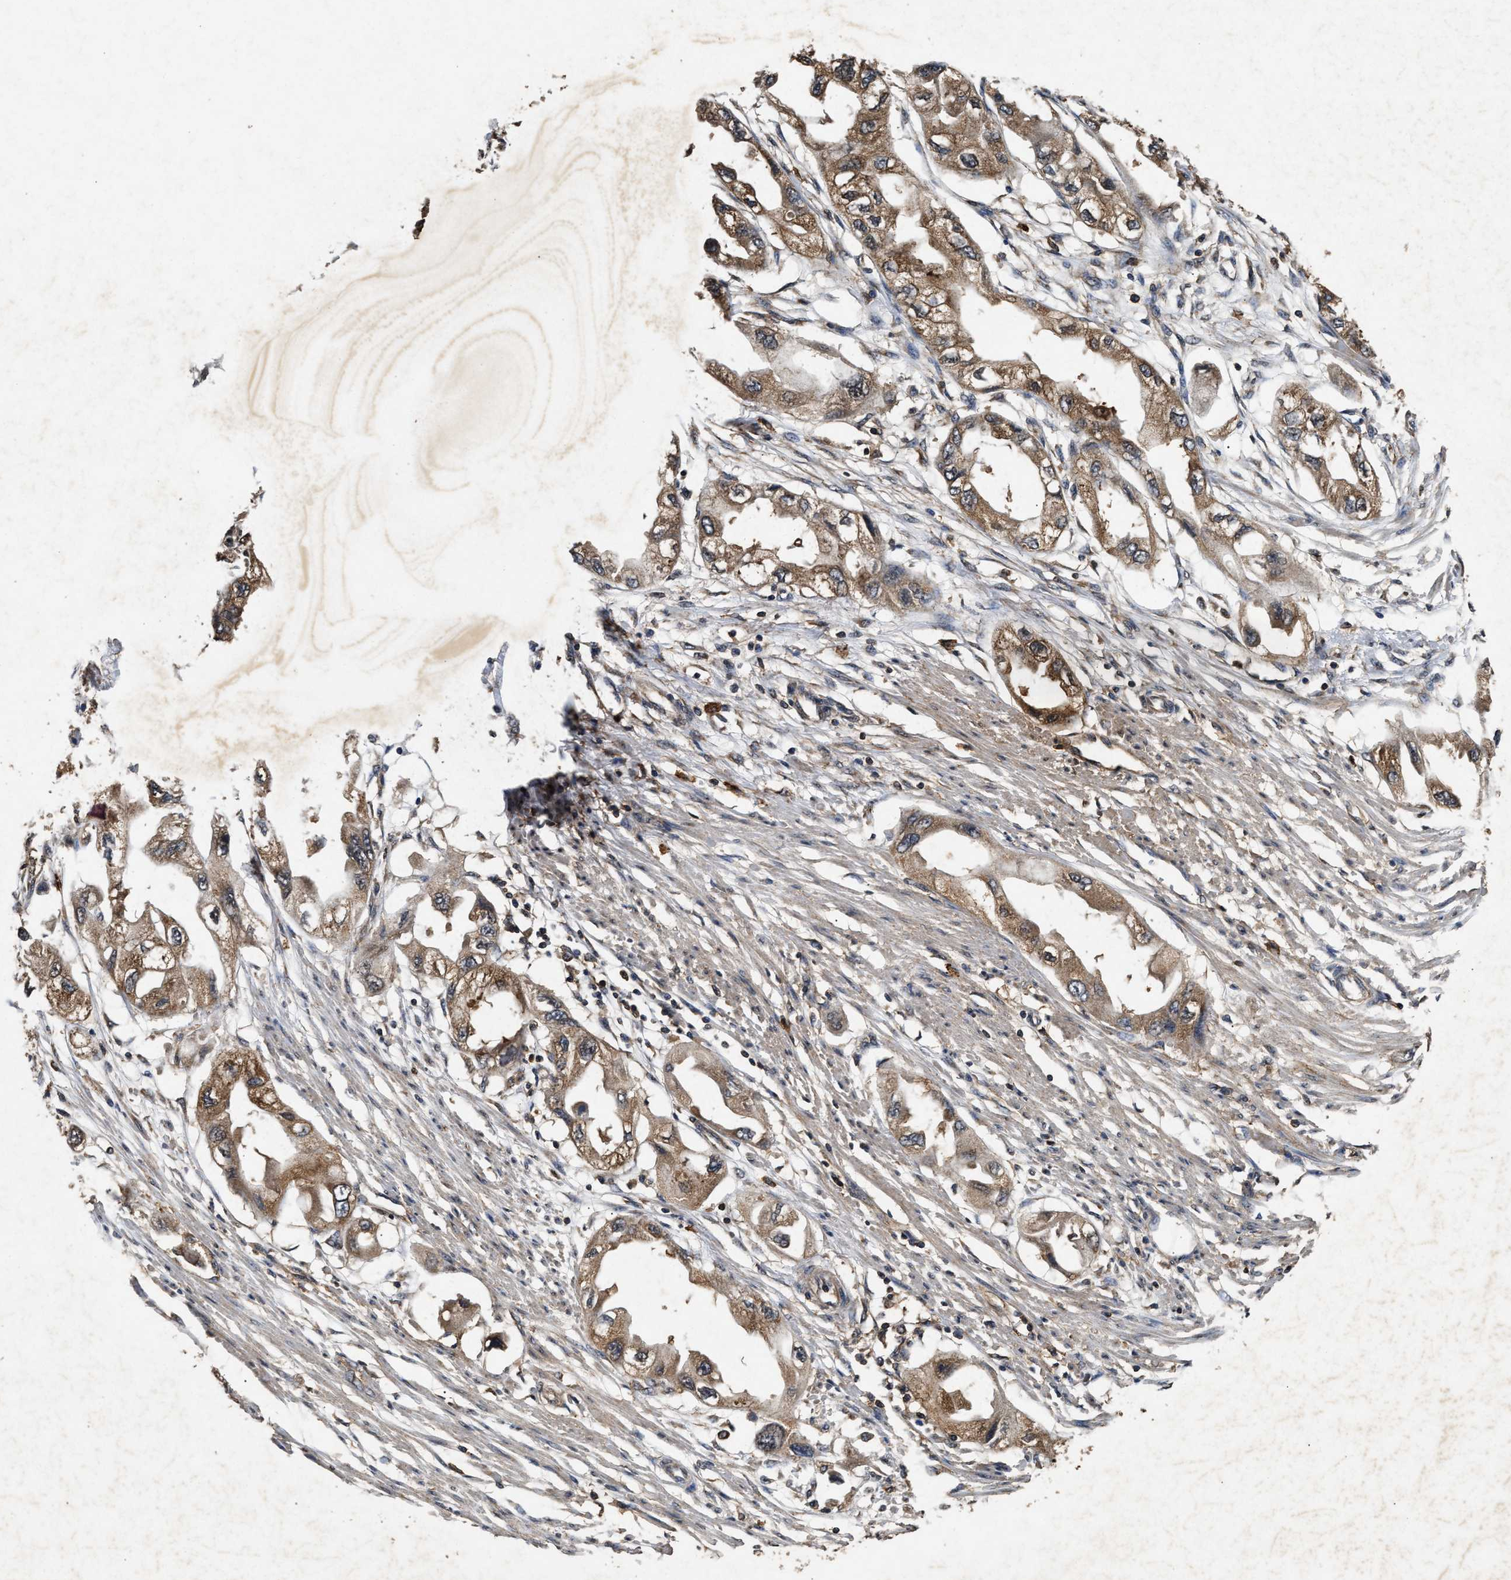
{"staining": {"intensity": "moderate", "quantity": ">75%", "location": "cytoplasmic/membranous"}, "tissue": "endometrial cancer", "cell_type": "Tumor cells", "image_type": "cancer", "snomed": [{"axis": "morphology", "description": "Adenocarcinoma, NOS"}, {"axis": "topography", "description": "Endometrium"}], "caption": "Immunohistochemical staining of human adenocarcinoma (endometrial) shows moderate cytoplasmic/membranous protein expression in about >75% of tumor cells. (DAB (3,3'-diaminobenzidine) = brown stain, brightfield microscopy at high magnification).", "gene": "PDAP1", "patient": {"sex": "female", "age": 67}}